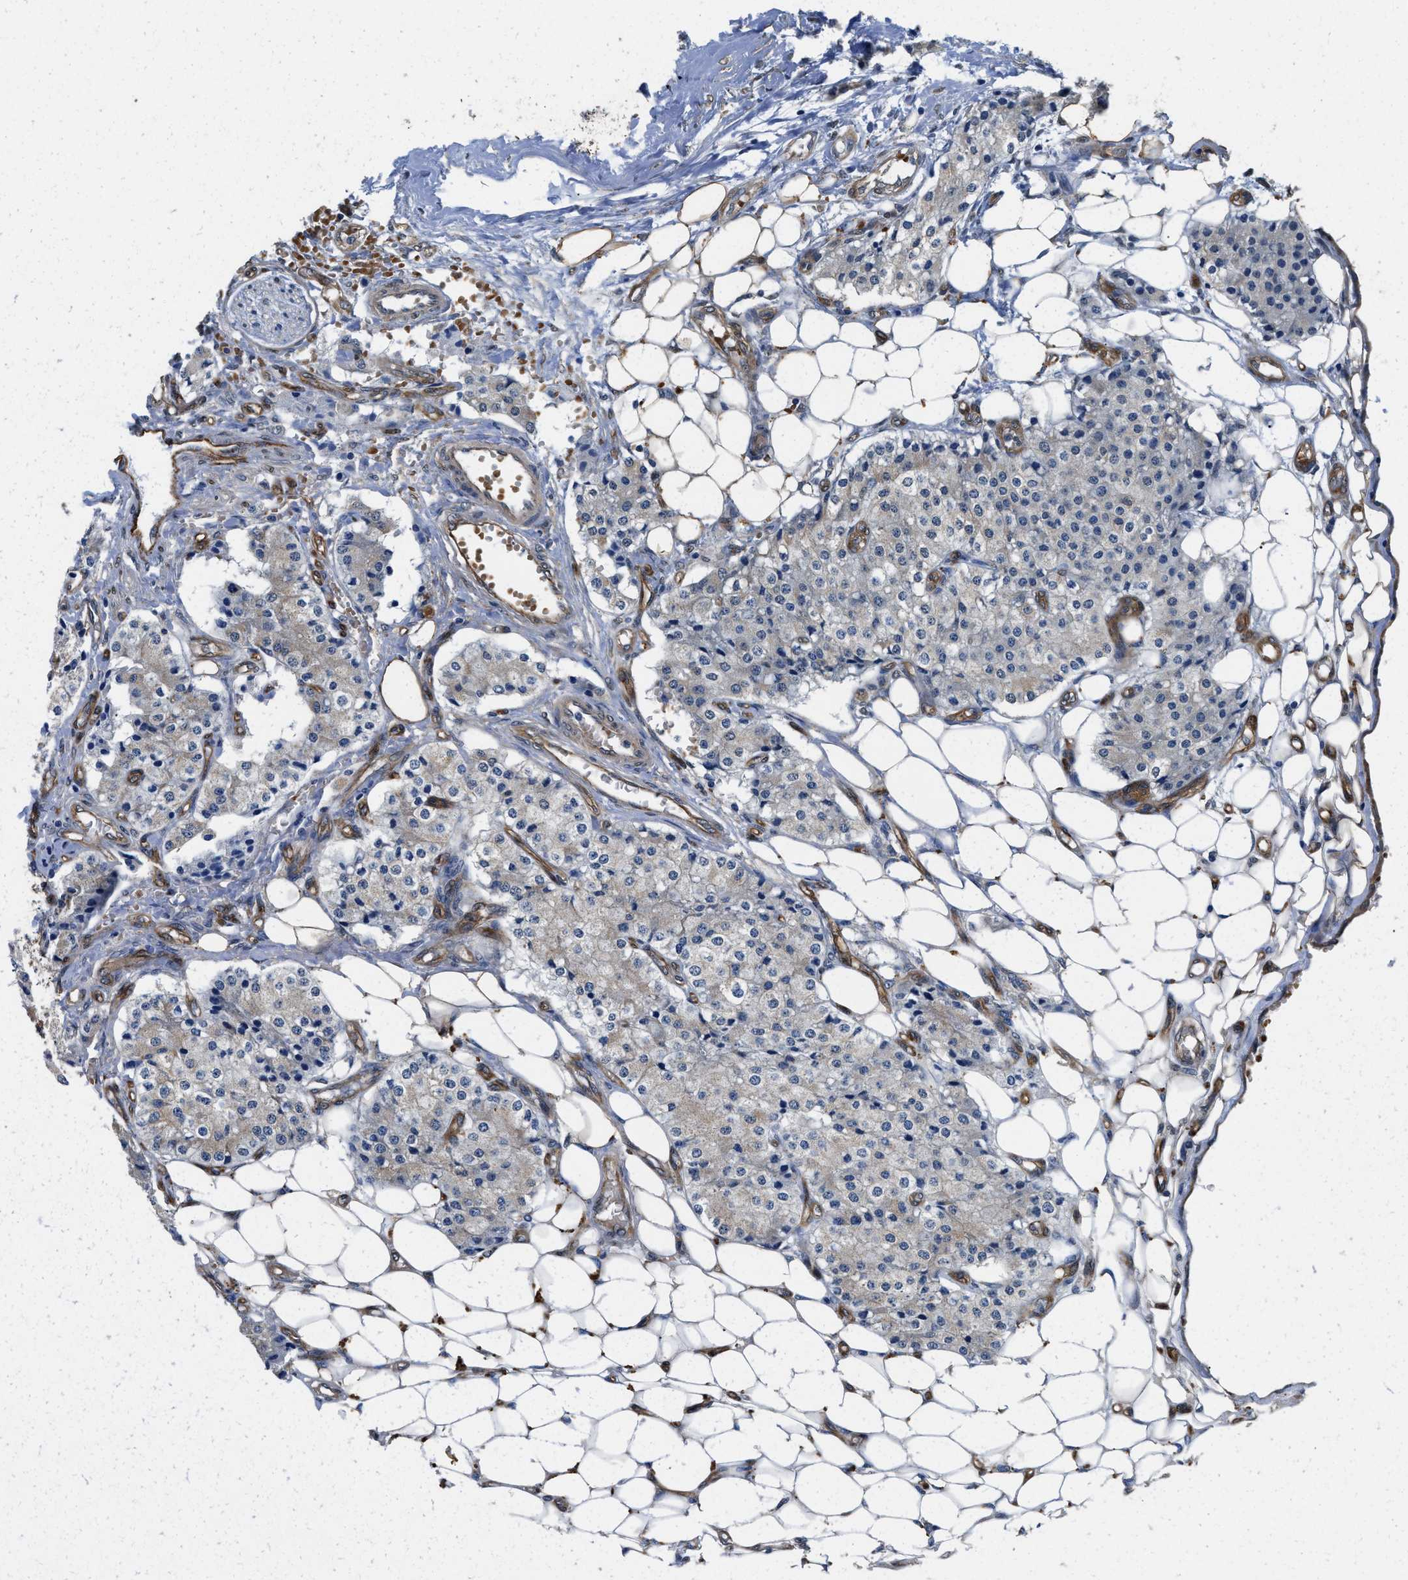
{"staining": {"intensity": "negative", "quantity": "none", "location": "none"}, "tissue": "carcinoid", "cell_type": "Tumor cells", "image_type": "cancer", "snomed": [{"axis": "morphology", "description": "Carcinoid, malignant, NOS"}, {"axis": "topography", "description": "Colon"}], "caption": "IHC micrograph of neoplastic tissue: carcinoid stained with DAB (3,3'-diaminobenzidine) reveals no significant protein staining in tumor cells.", "gene": "RAPH1", "patient": {"sex": "female", "age": 52}}